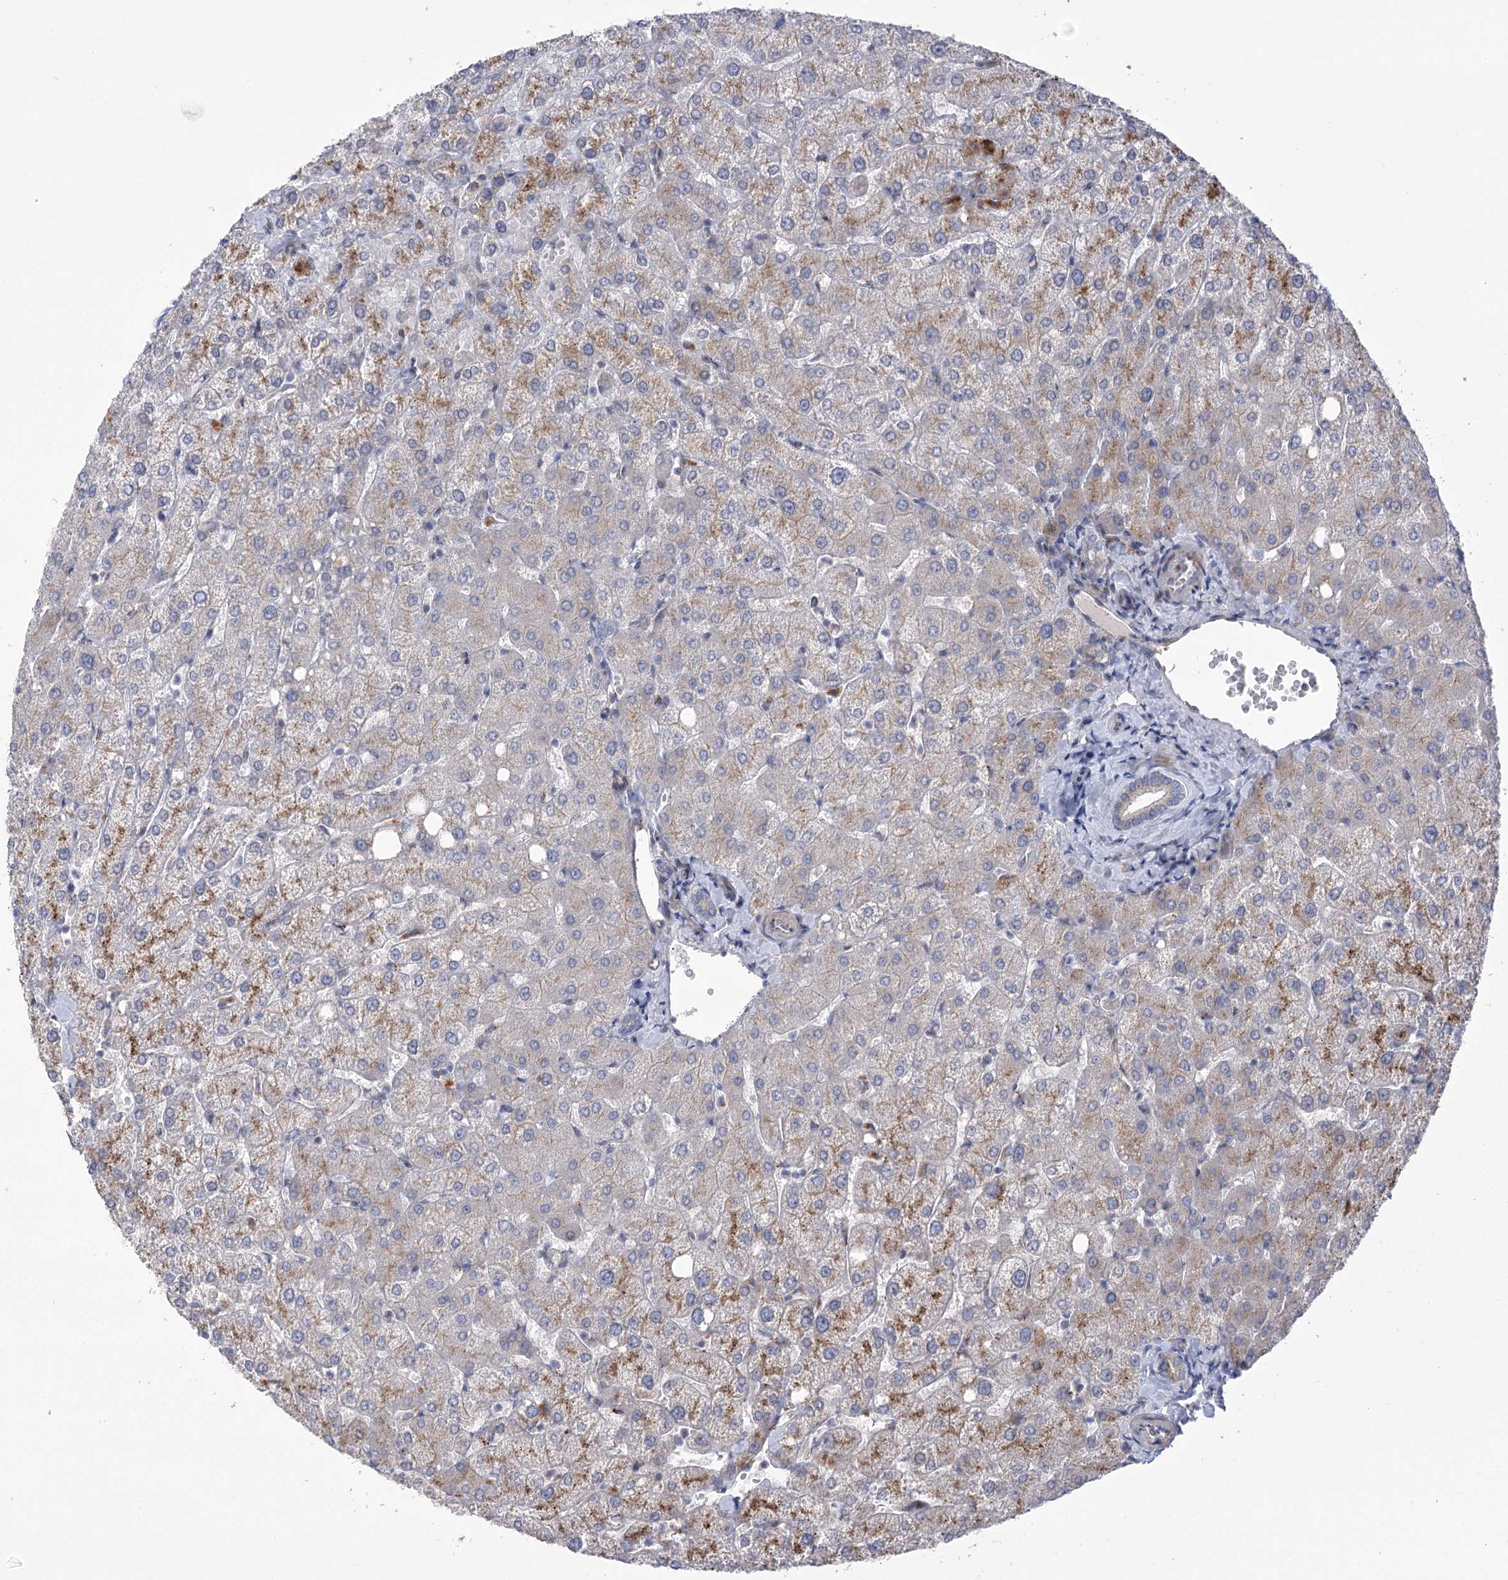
{"staining": {"intensity": "negative", "quantity": "none", "location": "none"}, "tissue": "liver", "cell_type": "Cholangiocytes", "image_type": "normal", "snomed": [{"axis": "morphology", "description": "Normal tissue, NOS"}, {"axis": "topography", "description": "Liver"}], "caption": "Histopathology image shows no significant protein expression in cholangiocytes of normal liver. Brightfield microscopy of IHC stained with DAB (3,3'-diaminobenzidine) (brown) and hematoxylin (blue), captured at high magnification.", "gene": "NME7", "patient": {"sex": "female", "age": 54}}